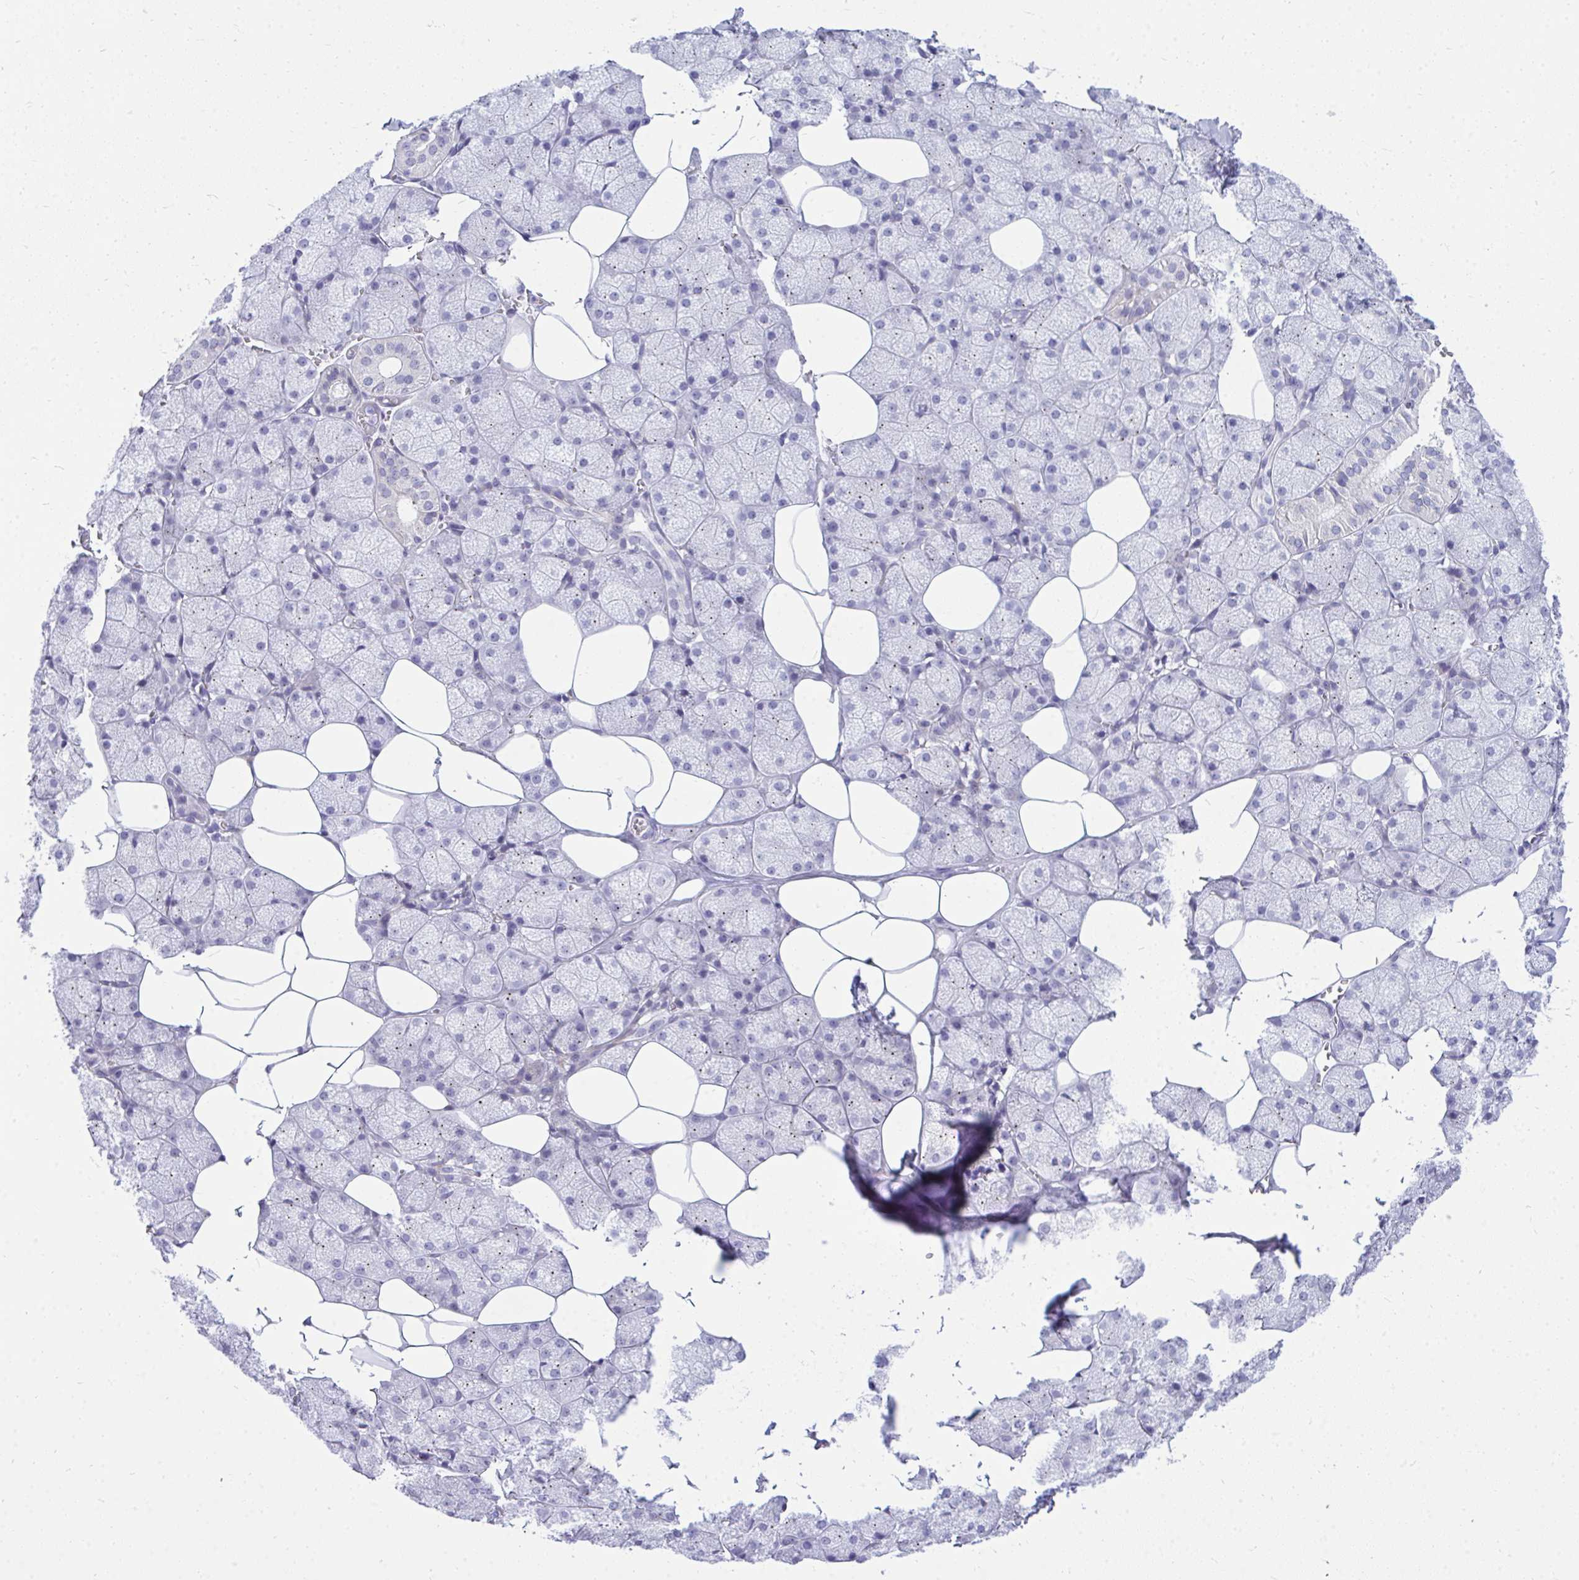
{"staining": {"intensity": "weak", "quantity": "<25%", "location": "cytoplasmic/membranous"}, "tissue": "salivary gland", "cell_type": "Glandular cells", "image_type": "normal", "snomed": [{"axis": "morphology", "description": "Normal tissue, NOS"}, {"axis": "topography", "description": "Salivary gland"}, {"axis": "topography", "description": "Peripheral nerve tissue"}], "caption": "Salivary gland stained for a protein using immunohistochemistry shows no staining glandular cells.", "gene": "ZSCAN25", "patient": {"sex": "male", "age": 38}}